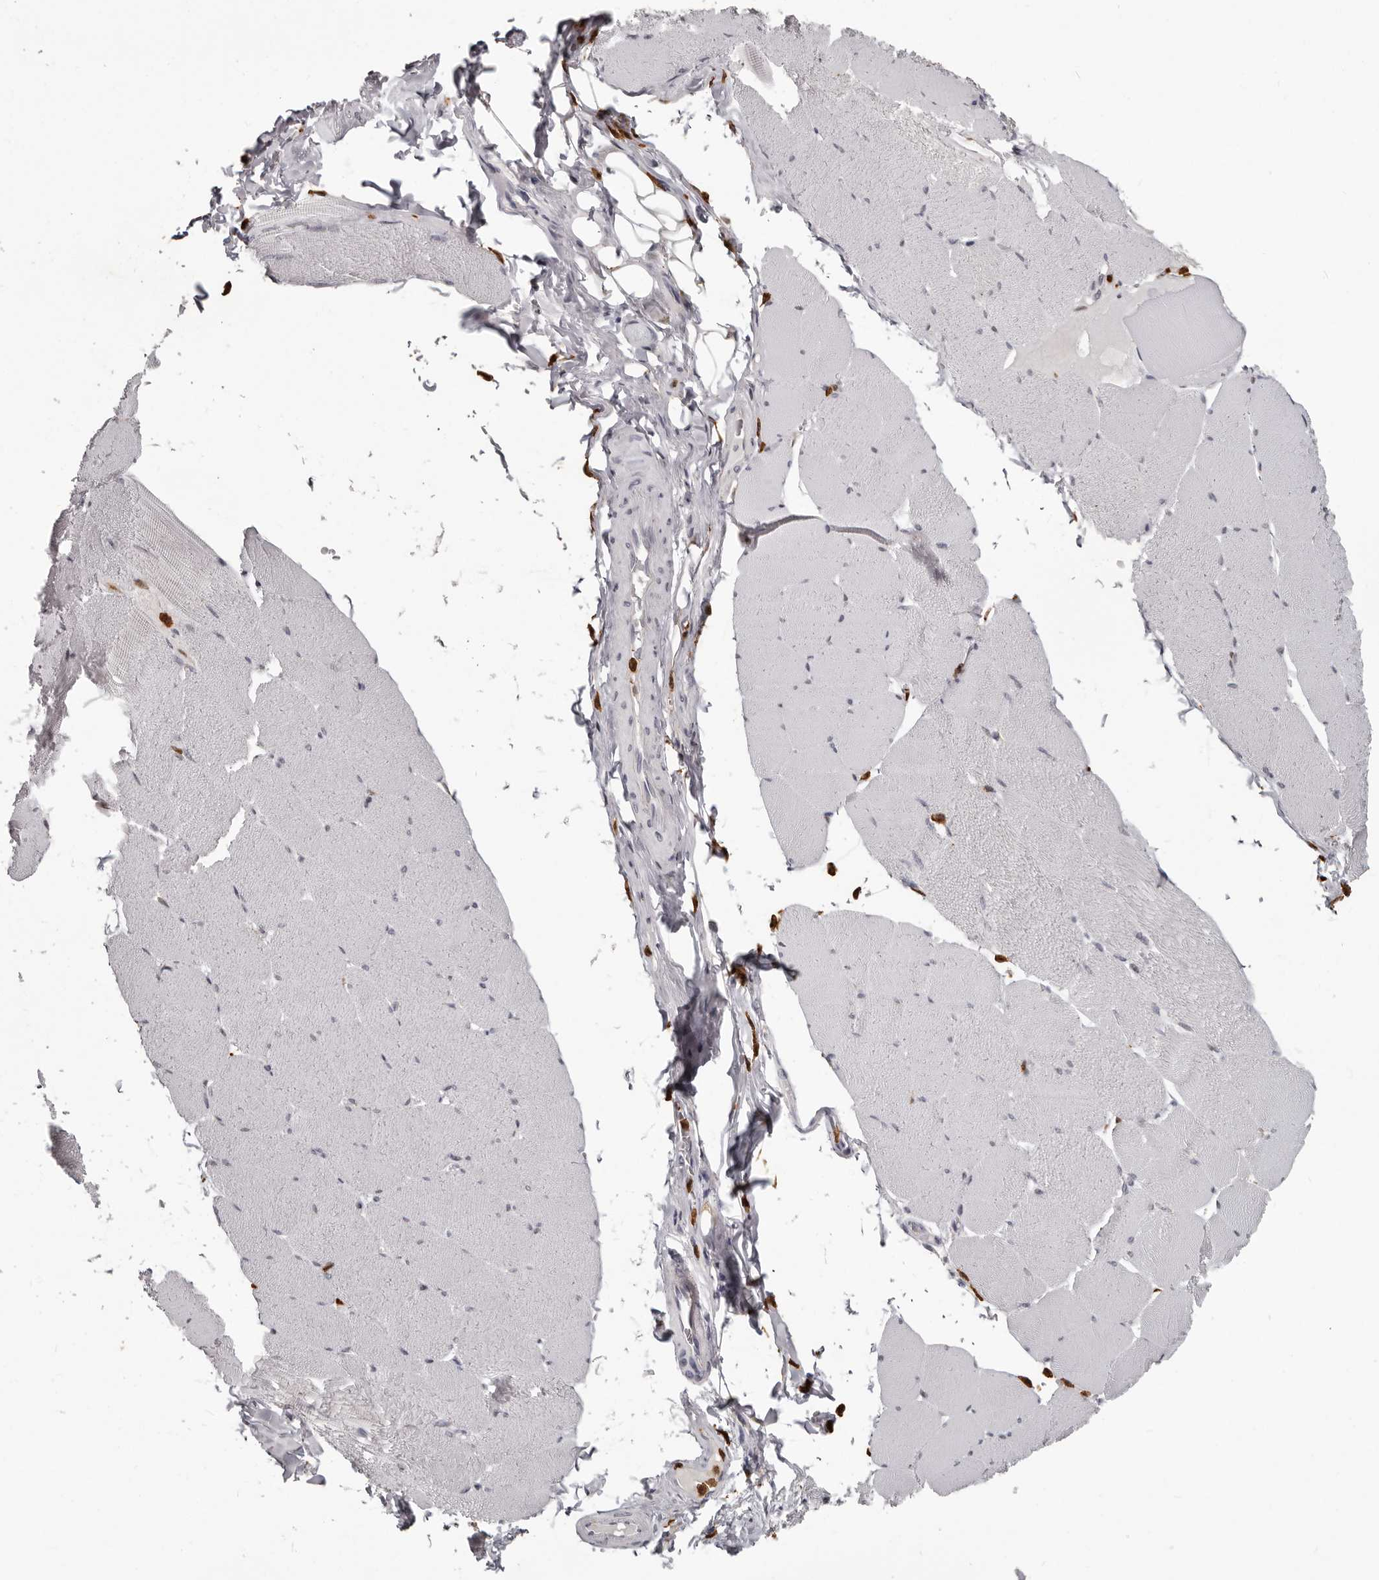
{"staining": {"intensity": "negative", "quantity": "none", "location": "none"}, "tissue": "skeletal muscle", "cell_type": "Myocytes", "image_type": "normal", "snomed": [{"axis": "morphology", "description": "Normal tissue, NOS"}, {"axis": "topography", "description": "Skeletal muscle"}], "caption": "Myocytes are negative for brown protein staining in unremarkable skeletal muscle. Nuclei are stained in blue.", "gene": "GPR157", "patient": {"sex": "male", "age": 62}}